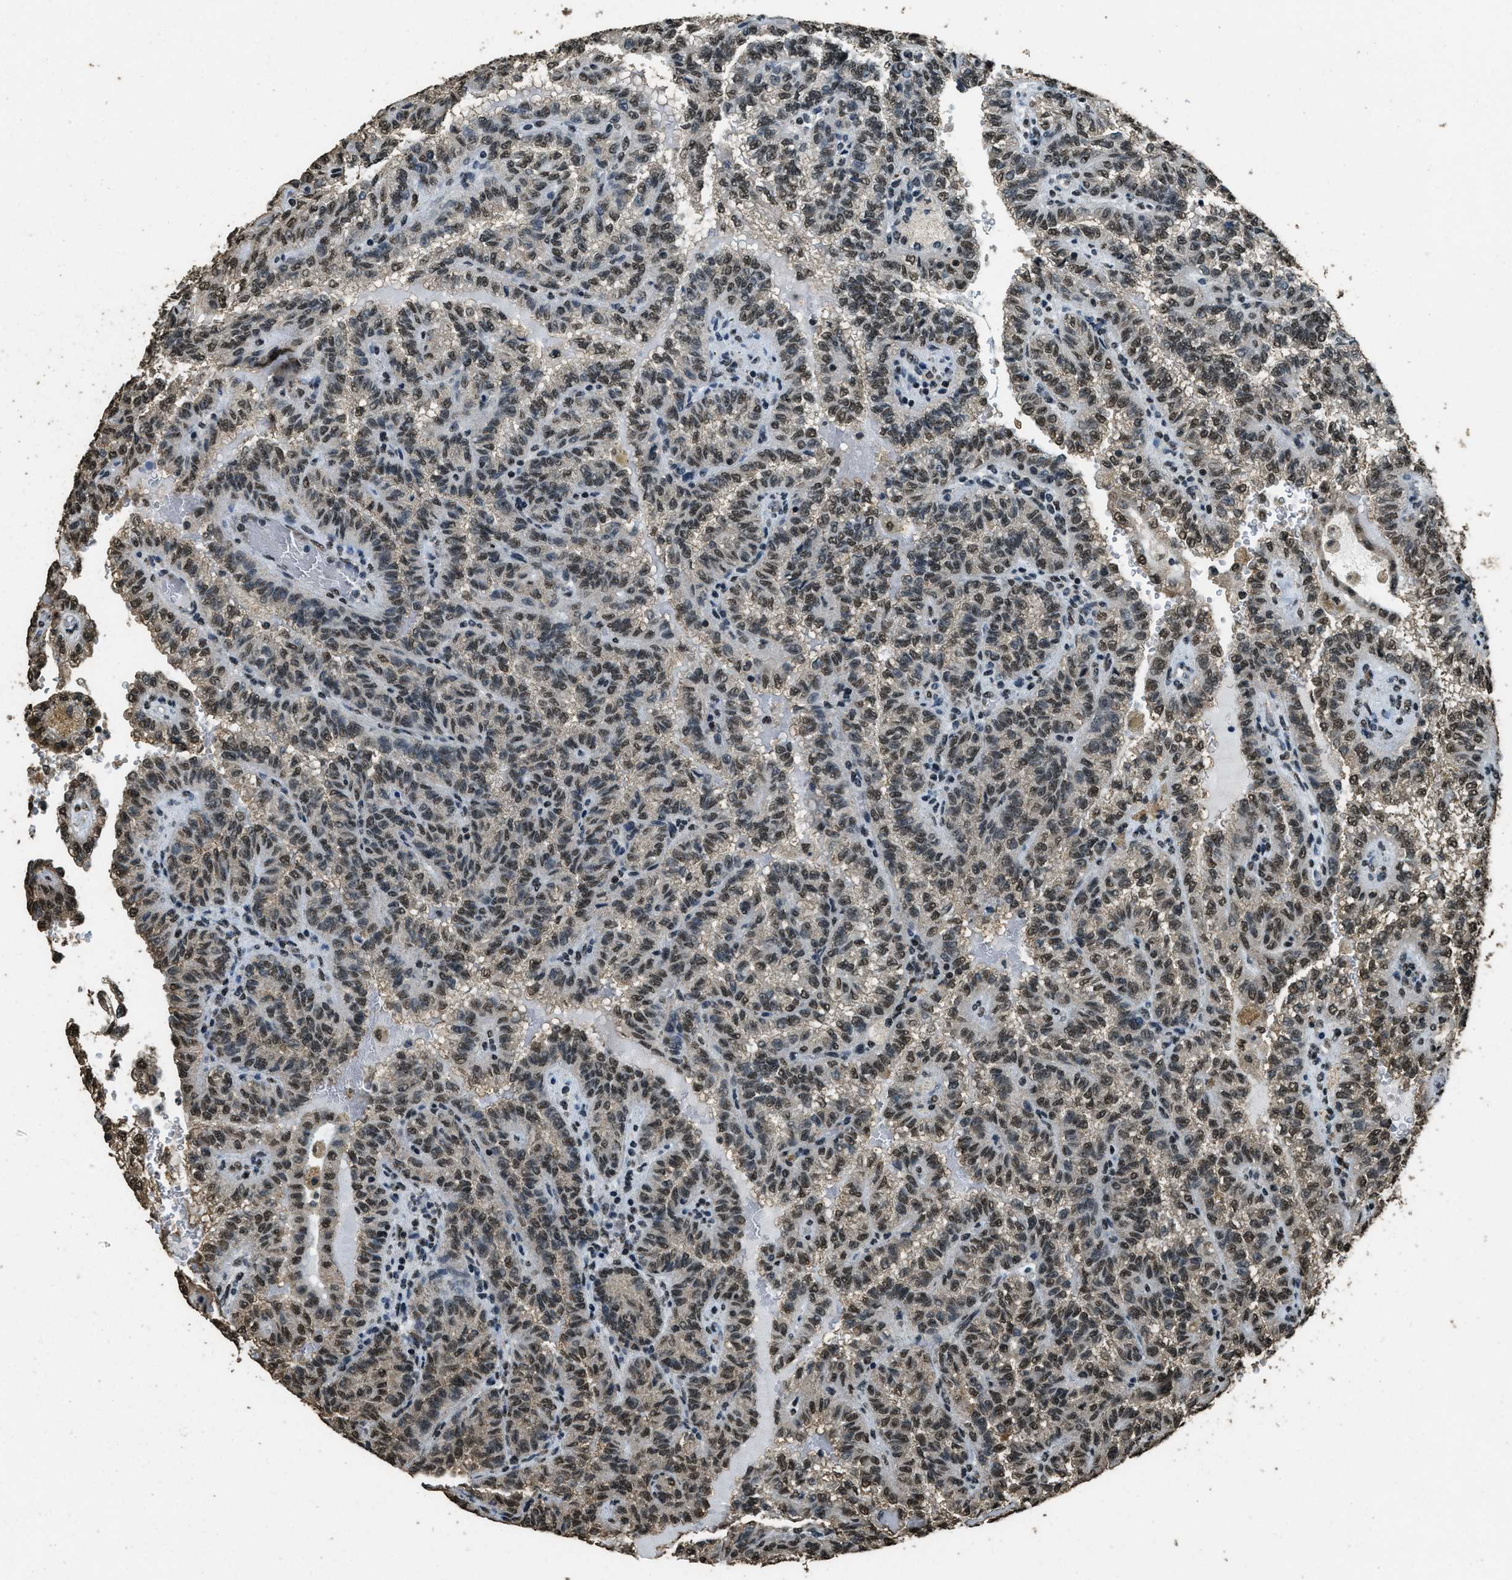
{"staining": {"intensity": "moderate", "quantity": ">75%", "location": "nuclear"}, "tissue": "renal cancer", "cell_type": "Tumor cells", "image_type": "cancer", "snomed": [{"axis": "morphology", "description": "Inflammation, NOS"}, {"axis": "morphology", "description": "Adenocarcinoma, NOS"}, {"axis": "topography", "description": "Kidney"}], "caption": "Protein staining of renal adenocarcinoma tissue displays moderate nuclear staining in approximately >75% of tumor cells.", "gene": "MYB", "patient": {"sex": "male", "age": 68}}